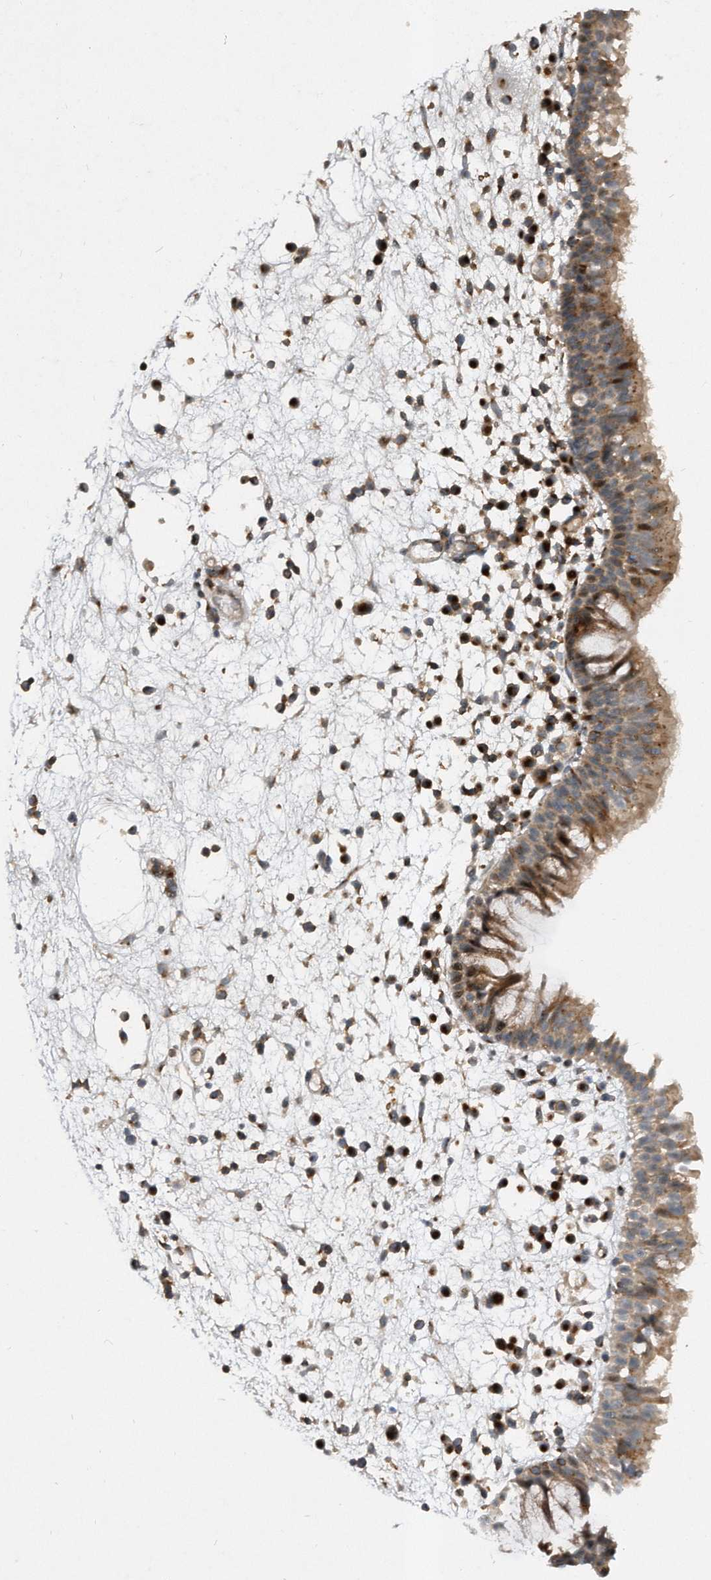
{"staining": {"intensity": "moderate", "quantity": ">75%", "location": "cytoplasmic/membranous"}, "tissue": "nasopharynx", "cell_type": "Respiratory epithelial cells", "image_type": "normal", "snomed": [{"axis": "morphology", "description": "Normal tissue, NOS"}, {"axis": "morphology", "description": "Inflammation, NOS"}, {"axis": "morphology", "description": "Malignant melanoma, Metastatic site"}, {"axis": "topography", "description": "Nasopharynx"}], "caption": "Immunohistochemistry (IHC) of normal human nasopharynx displays medium levels of moderate cytoplasmic/membranous staining in approximately >75% of respiratory epithelial cells.", "gene": "PGBD2", "patient": {"sex": "male", "age": 70}}